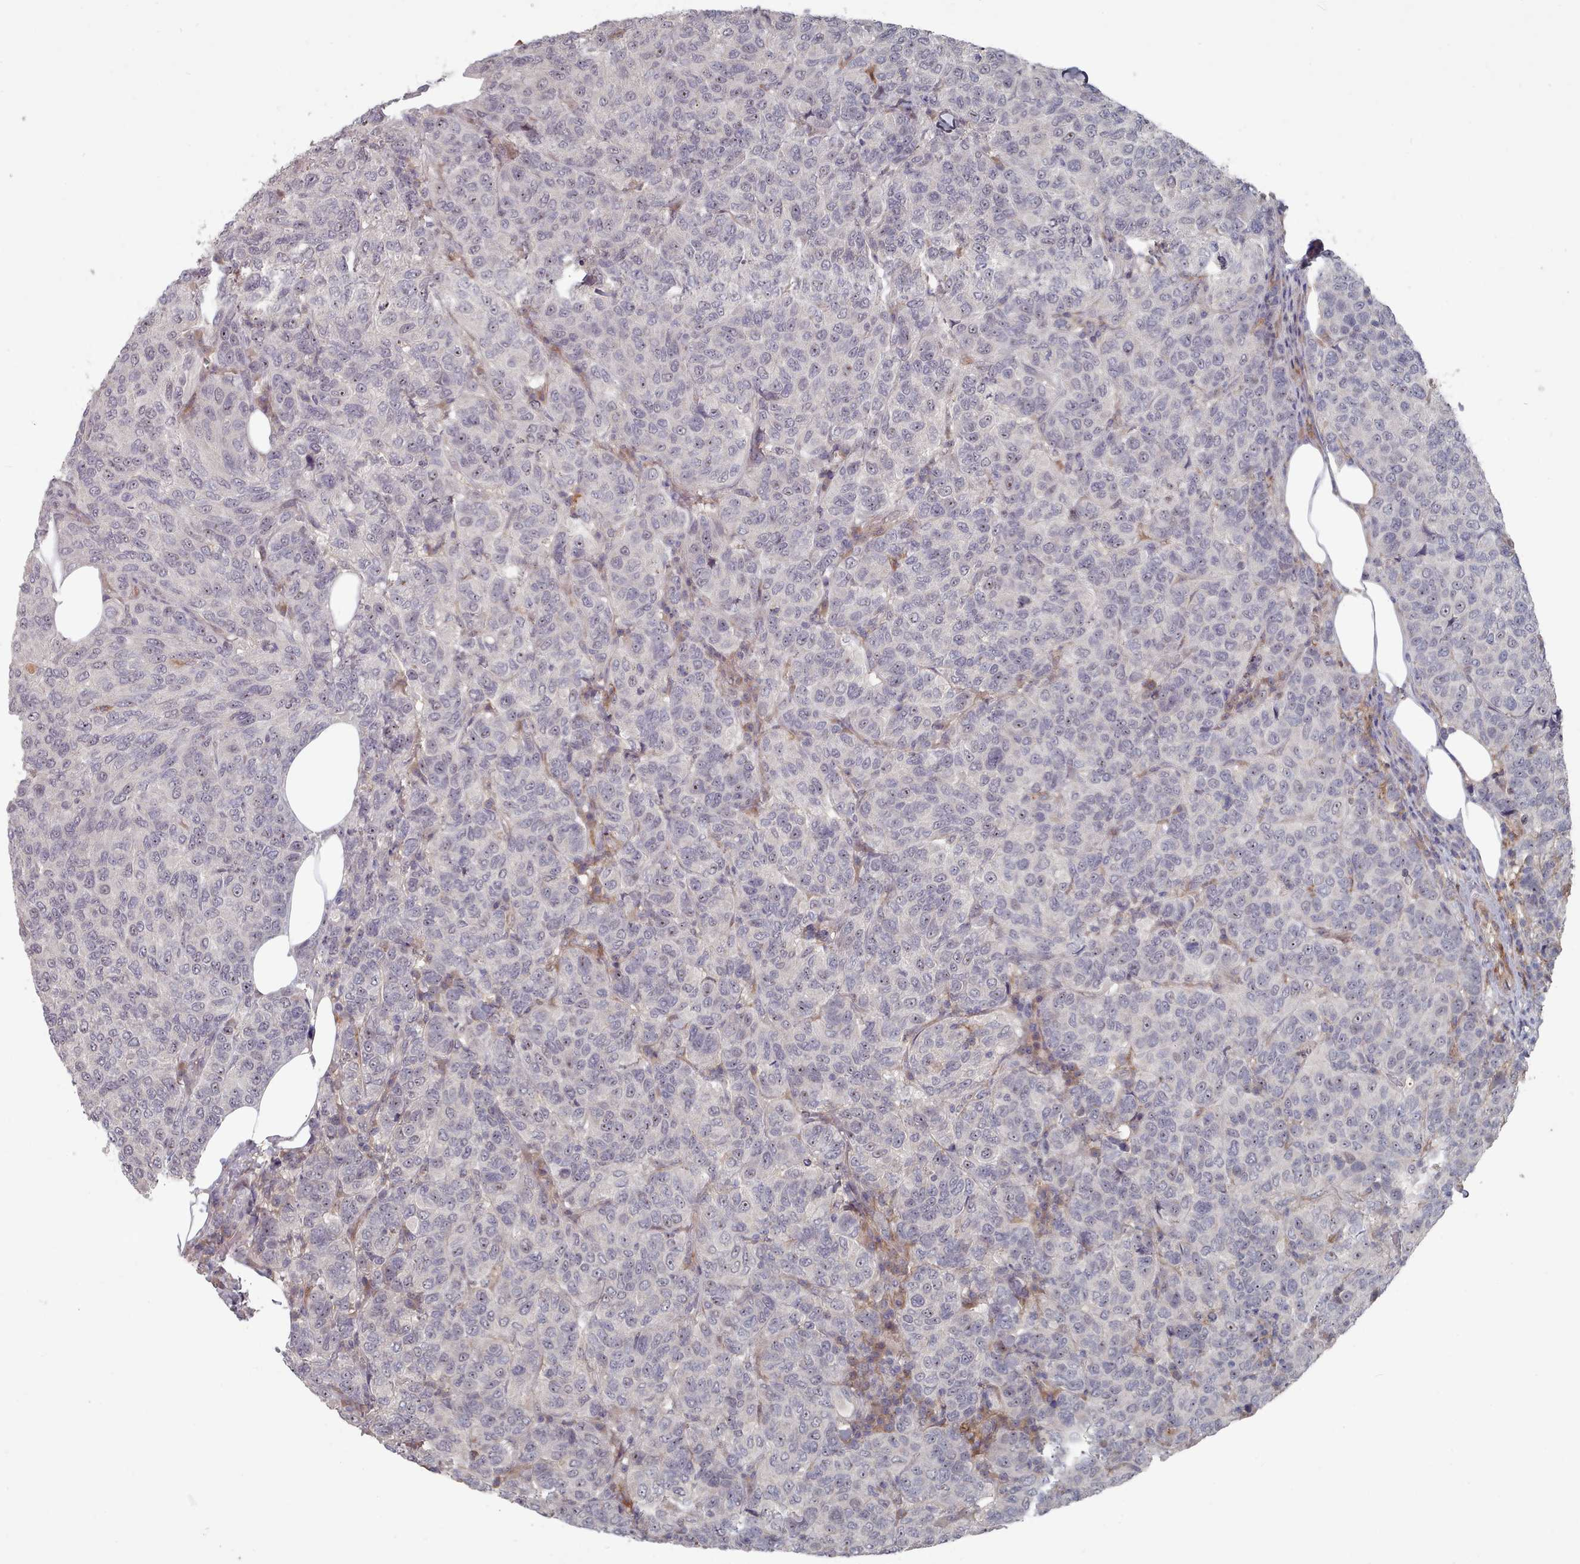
{"staining": {"intensity": "negative", "quantity": "none", "location": "none"}, "tissue": "breast cancer", "cell_type": "Tumor cells", "image_type": "cancer", "snomed": [{"axis": "morphology", "description": "Duct carcinoma"}, {"axis": "topography", "description": "Breast"}], "caption": "Immunohistochemistry (IHC) of breast invasive ductal carcinoma shows no expression in tumor cells.", "gene": "COL8A2", "patient": {"sex": "female", "age": 55}}